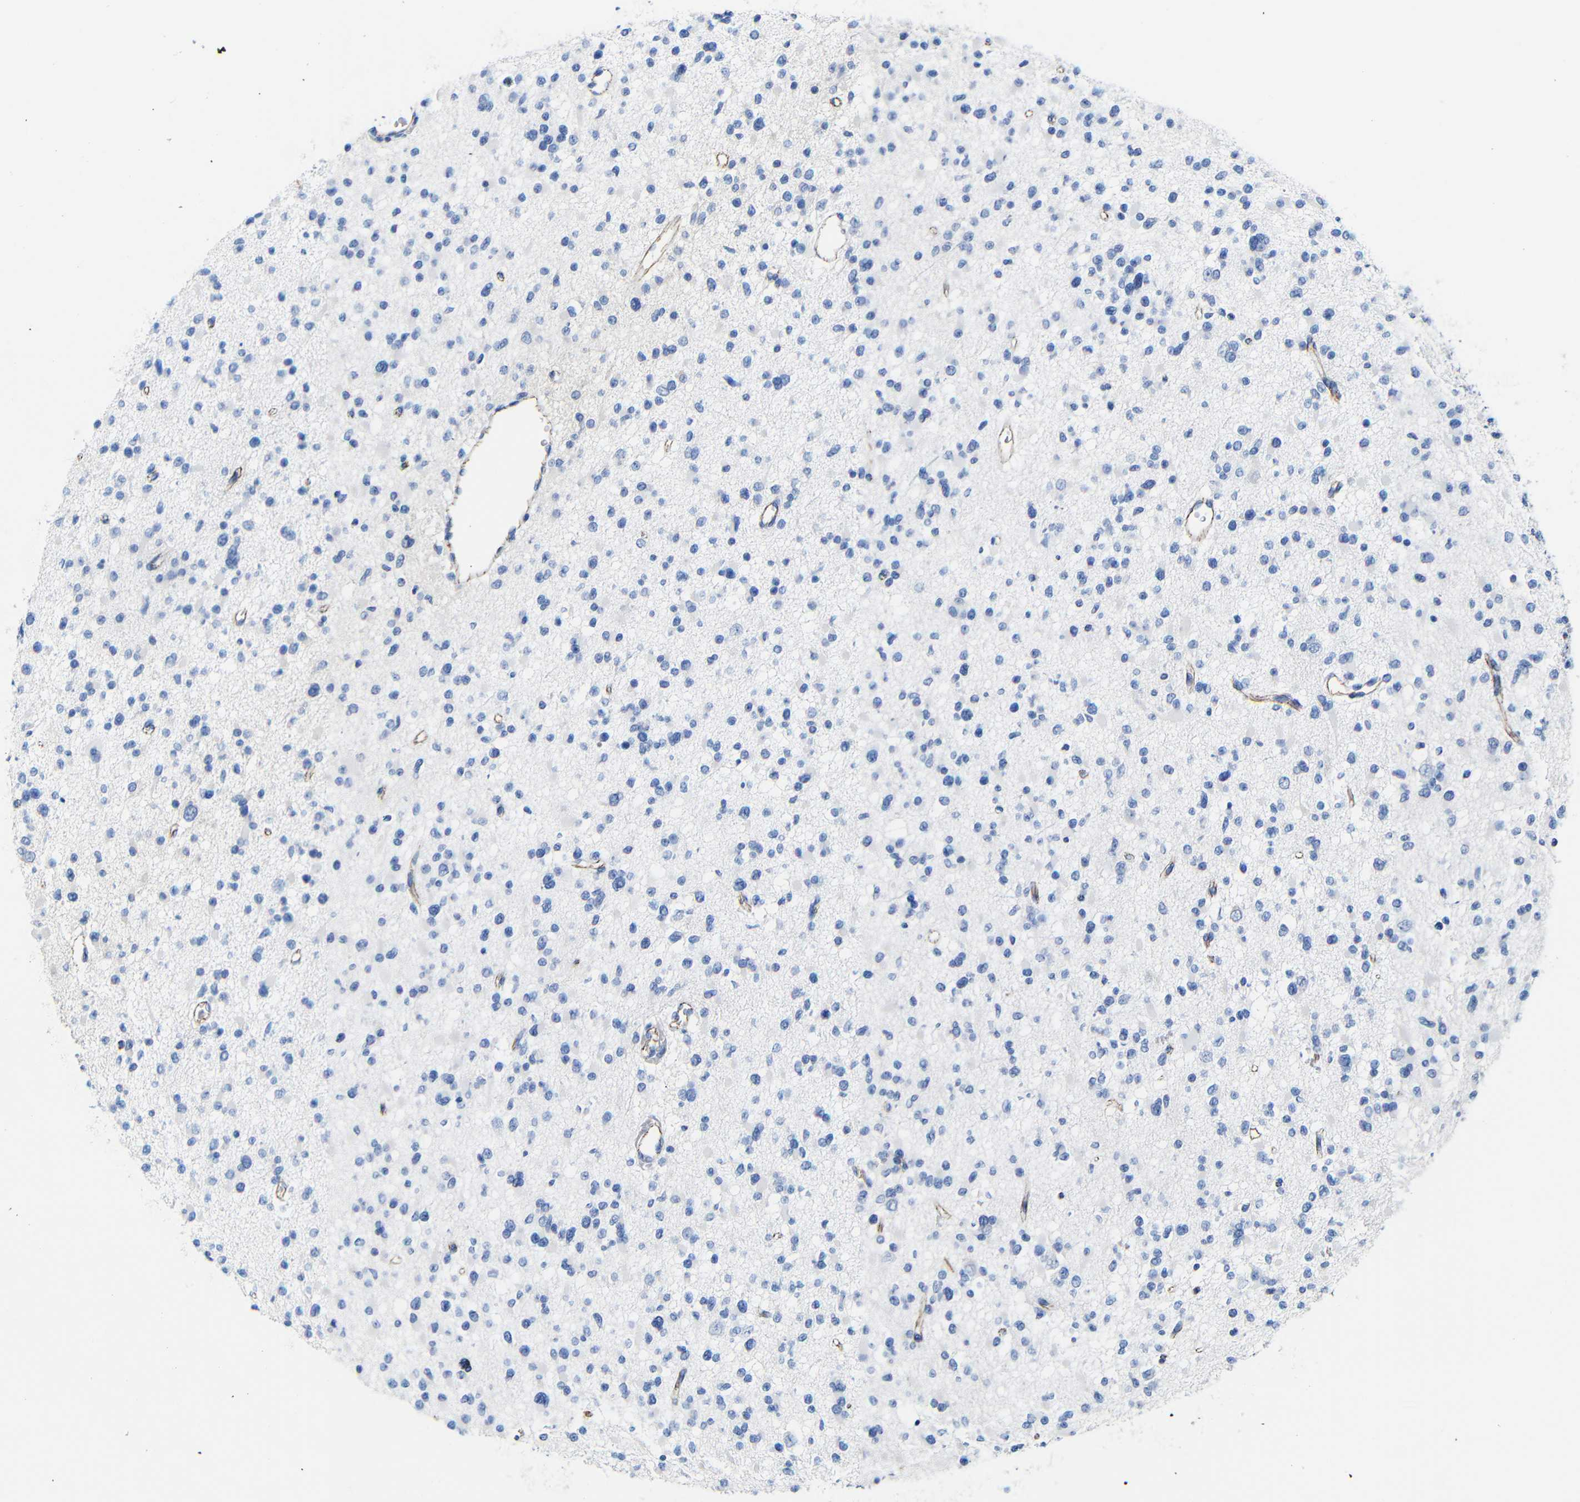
{"staining": {"intensity": "negative", "quantity": "none", "location": "none"}, "tissue": "glioma", "cell_type": "Tumor cells", "image_type": "cancer", "snomed": [{"axis": "morphology", "description": "Glioma, malignant, Low grade"}, {"axis": "topography", "description": "Brain"}], "caption": "Immunohistochemistry (IHC) of glioma exhibits no staining in tumor cells.", "gene": "CGNL1", "patient": {"sex": "female", "age": 22}}